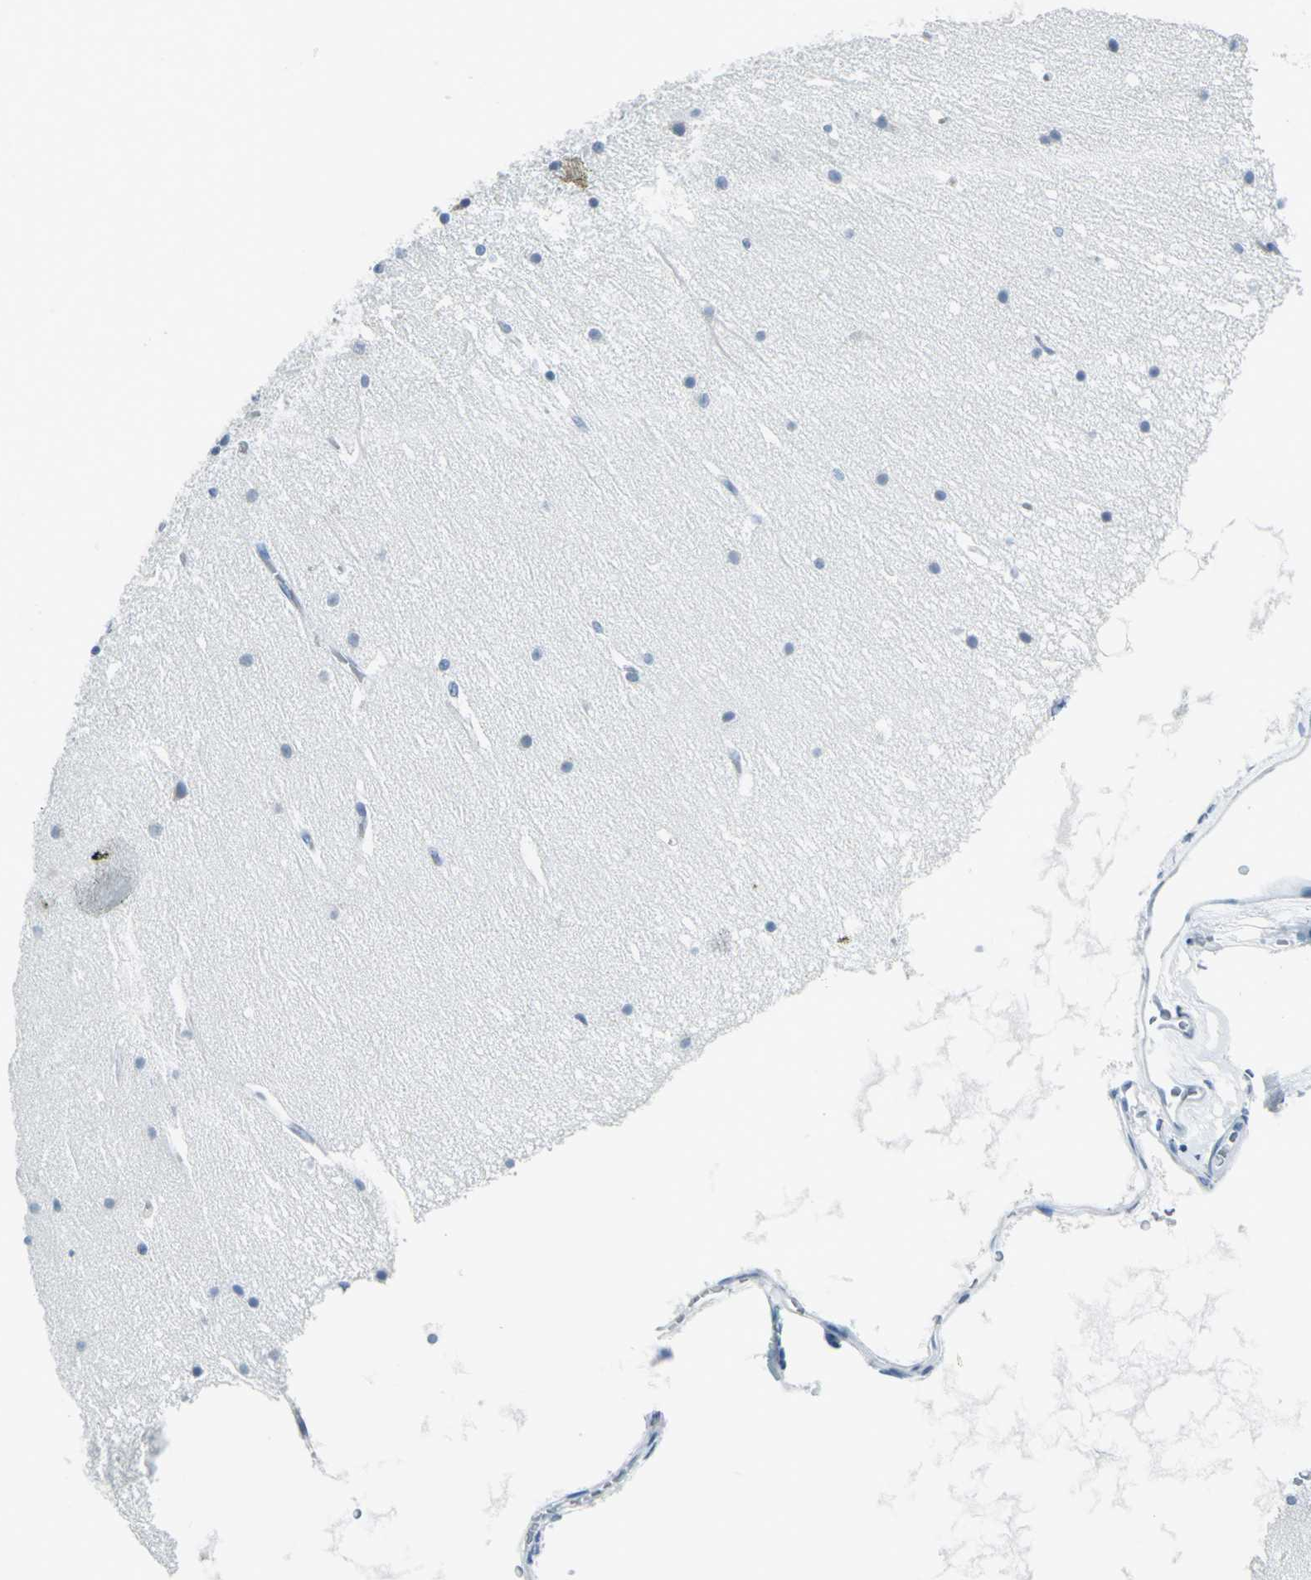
{"staining": {"intensity": "negative", "quantity": "none", "location": "none"}, "tissue": "cerebellum", "cell_type": "Cells in molecular layer", "image_type": "normal", "snomed": [{"axis": "morphology", "description": "Normal tissue, NOS"}, {"axis": "topography", "description": "Cerebellum"}], "caption": "DAB (3,3'-diaminobenzidine) immunohistochemical staining of unremarkable human cerebellum exhibits no significant positivity in cells in molecular layer. (DAB immunohistochemistry (IHC), high magnification).", "gene": "DNAI2", "patient": {"sex": "female", "age": 19}}